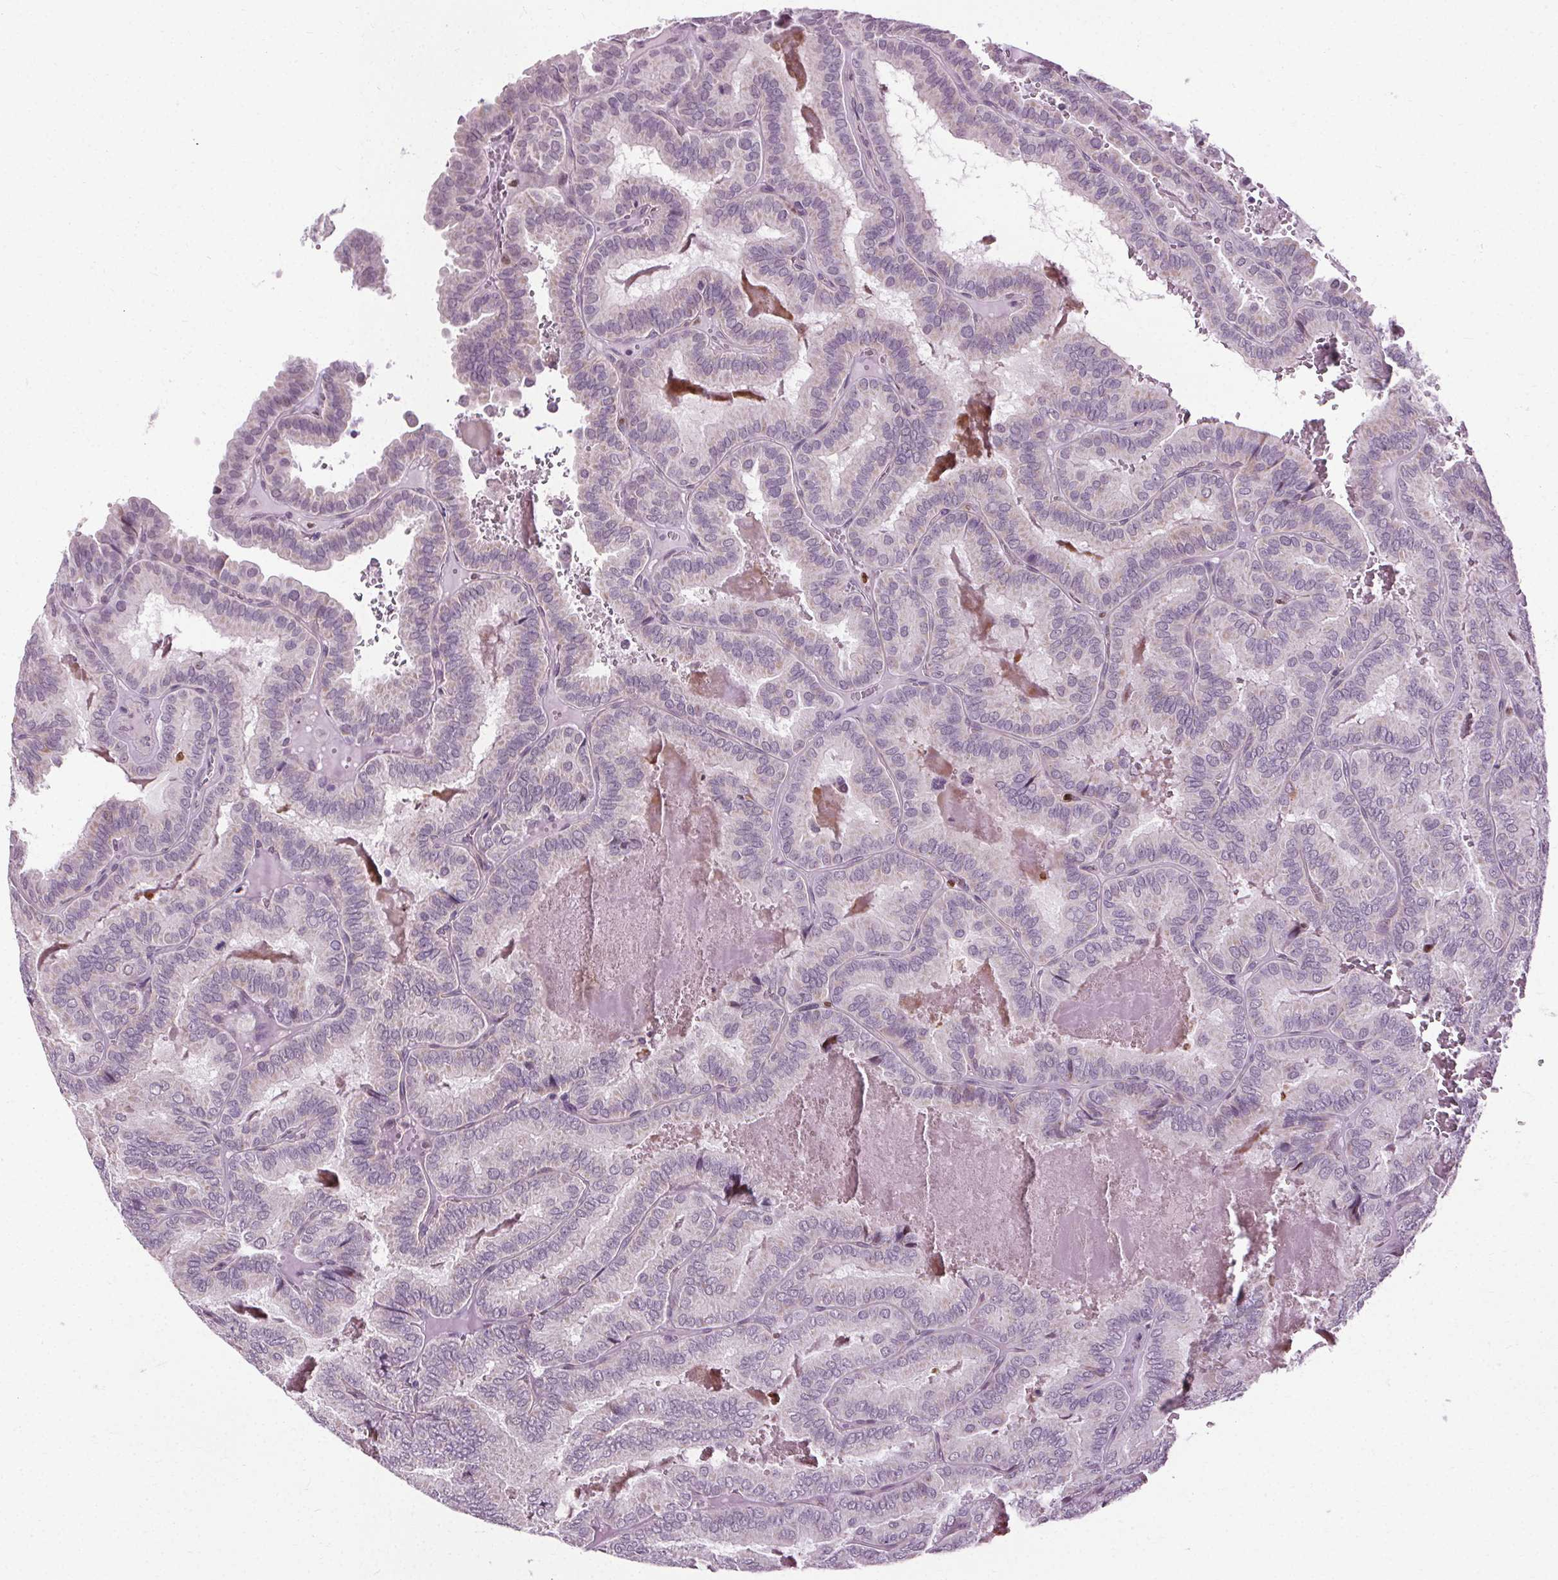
{"staining": {"intensity": "negative", "quantity": "none", "location": "none"}, "tissue": "thyroid cancer", "cell_type": "Tumor cells", "image_type": "cancer", "snomed": [{"axis": "morphology", "description": "Papillary adenocarcinoma, NOS"}, {"axis": "topography", "description": "Thyroid gland"}], "caption": "Immunohistochemical staining of human thyroid papillary adenocarcinoma exhibits no significant expression in tumor cells. (DAB (3,3'-diaminobenzidine) immunohistochemistry (IHC) with hematoxylin counter stain).", "gene": "CEBPA", "patient": {"sex": "female", "age": 75}}